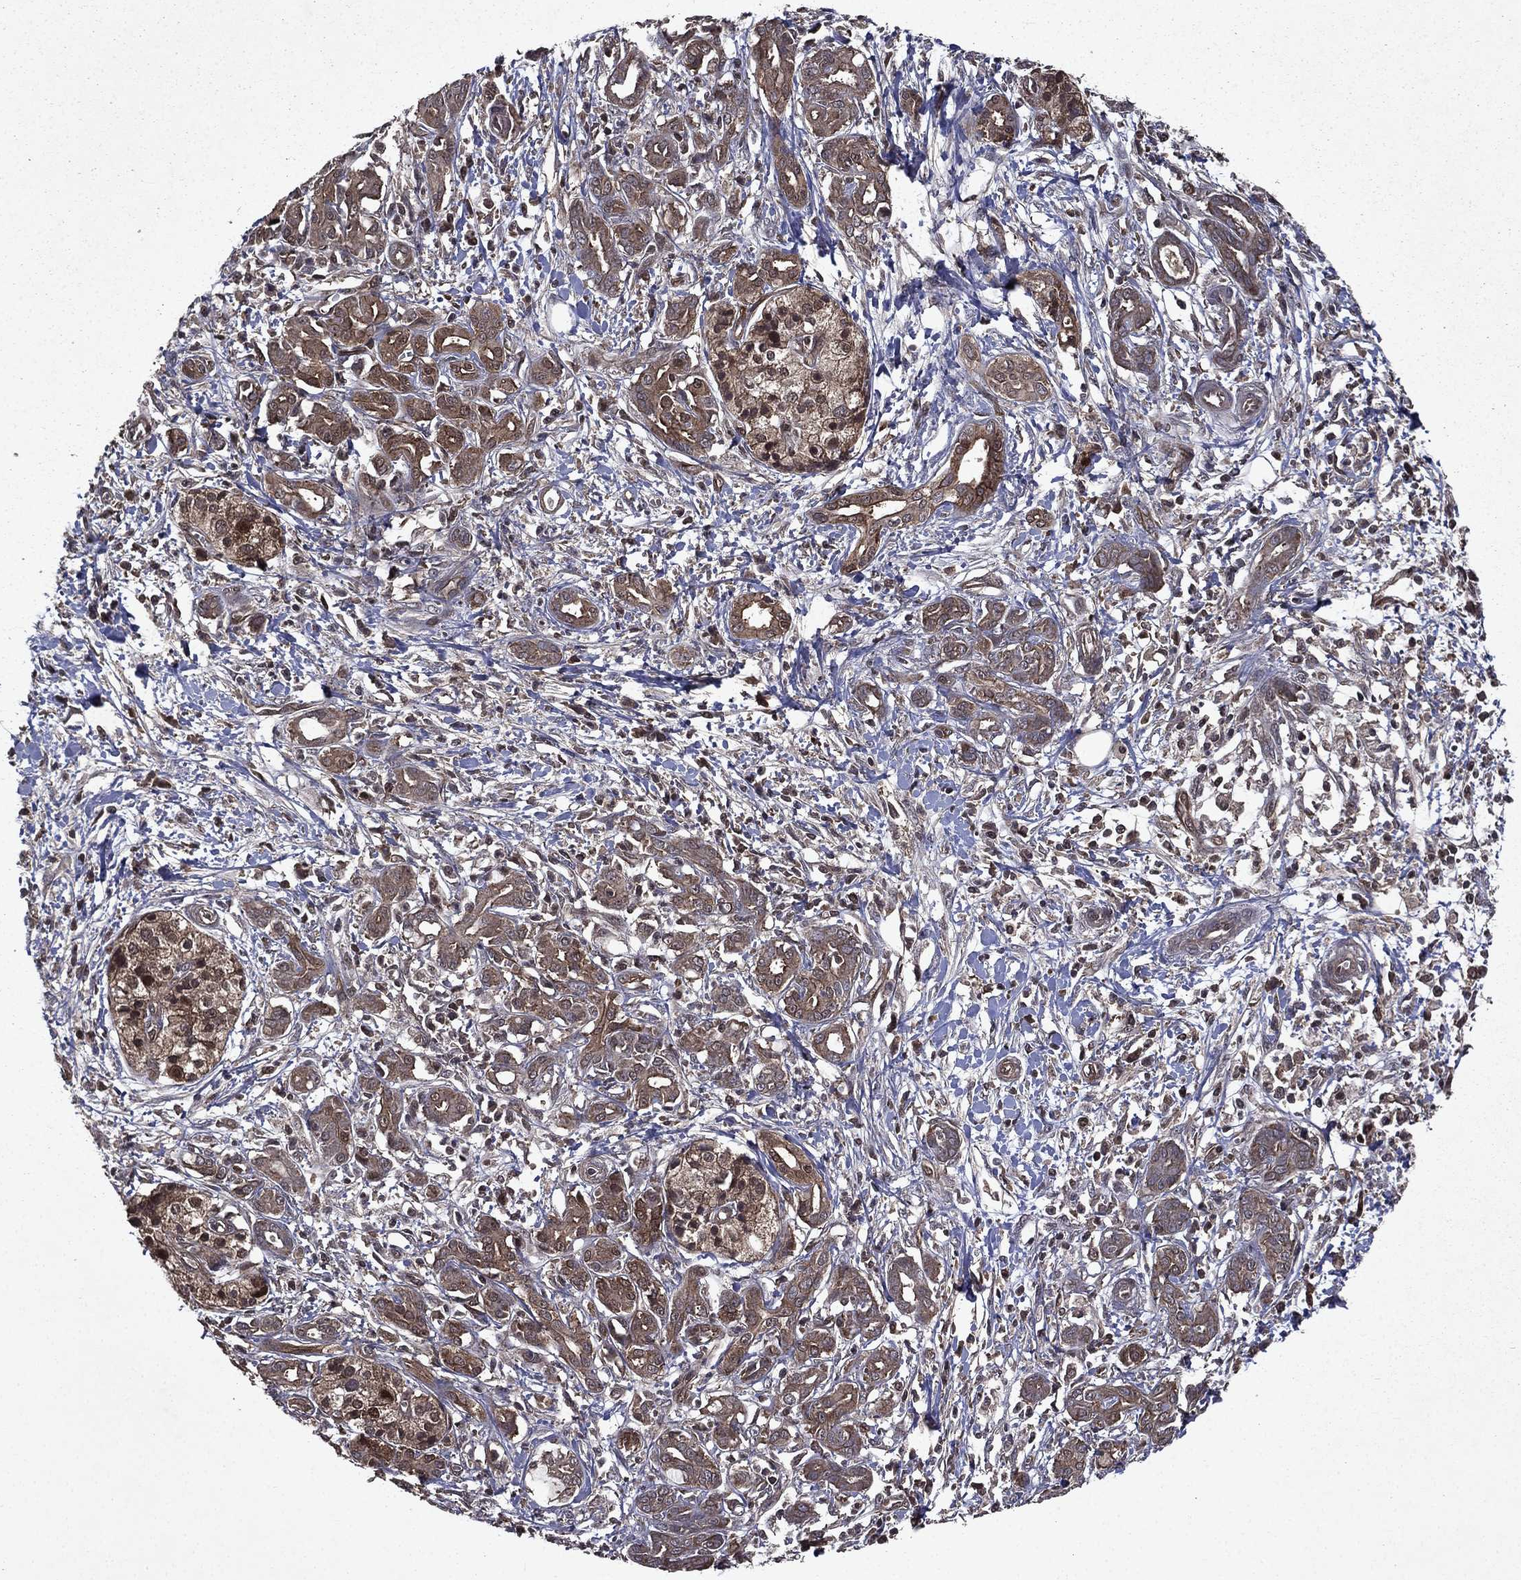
{"staining": {"intensity": "moderate", "quantity": "25%-75%", "location": "cytoplasmic/membranous"}, "tissue": "pancreatic cancer", "cell_type": "Tumor cells", "image_type": "cancer", "snomed": [{"axis": "morphology", "description": "Adenocarcinoma, NOS"}, {"axis": "topography", "description": "Pancreas"}], "caption": "Tumor cells display medium levels of moderate cytoplasmic/membranous staining in approximately 25%-75% of cells in human pancreatic cancer. Immunohistochemistry (ihc) stains the protein in brown and the nuclei are stained blue.", "gene": "FGD1", "patient": {"sex": "male", "age": 72}}